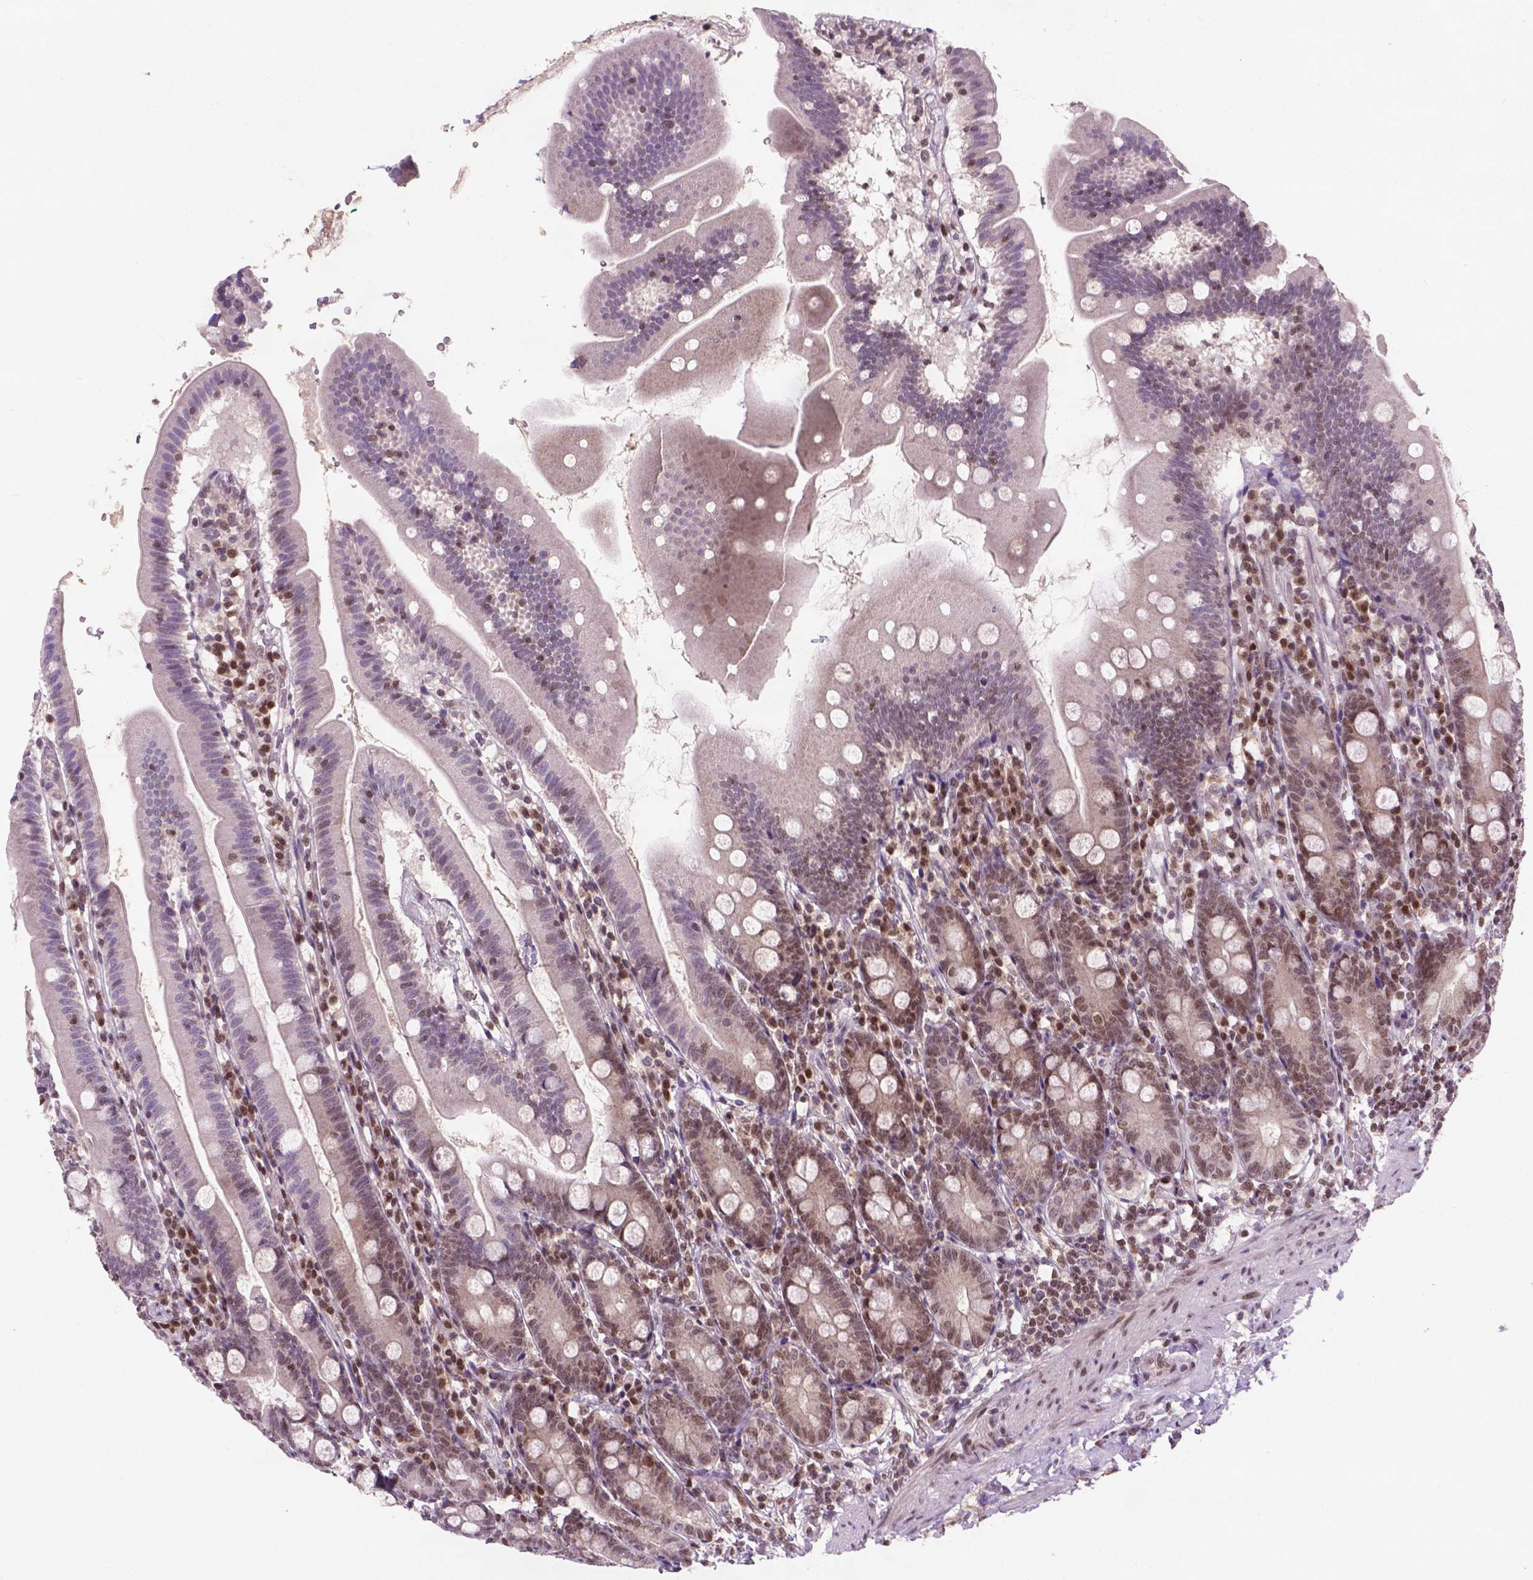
{"staining": {"intensity": "strong", "quantity": "25%-75%", "location": "nuclear"}, "tissue": "duodenum", "cell_type": "Glandular cells", "image_type": "normal", "snomed": [{"axis": "morphology", "description": "Normal tissue, NOS"}, {"axis": "topography", "description": "Duodenum"}], "caption": "Protein expression analysis of unremarkable human duodenum reveals strong nuclear positivity in about 25%-75% of glandular cells. The protein of interest is stained brown, and the nuclei are stained in blue (DAB (3,3'-diaminobenzidine) IHC with brightfield microscopy, high magnification).", "gene": "MGMT", "patient": {"sex": "female", "age": 67}}